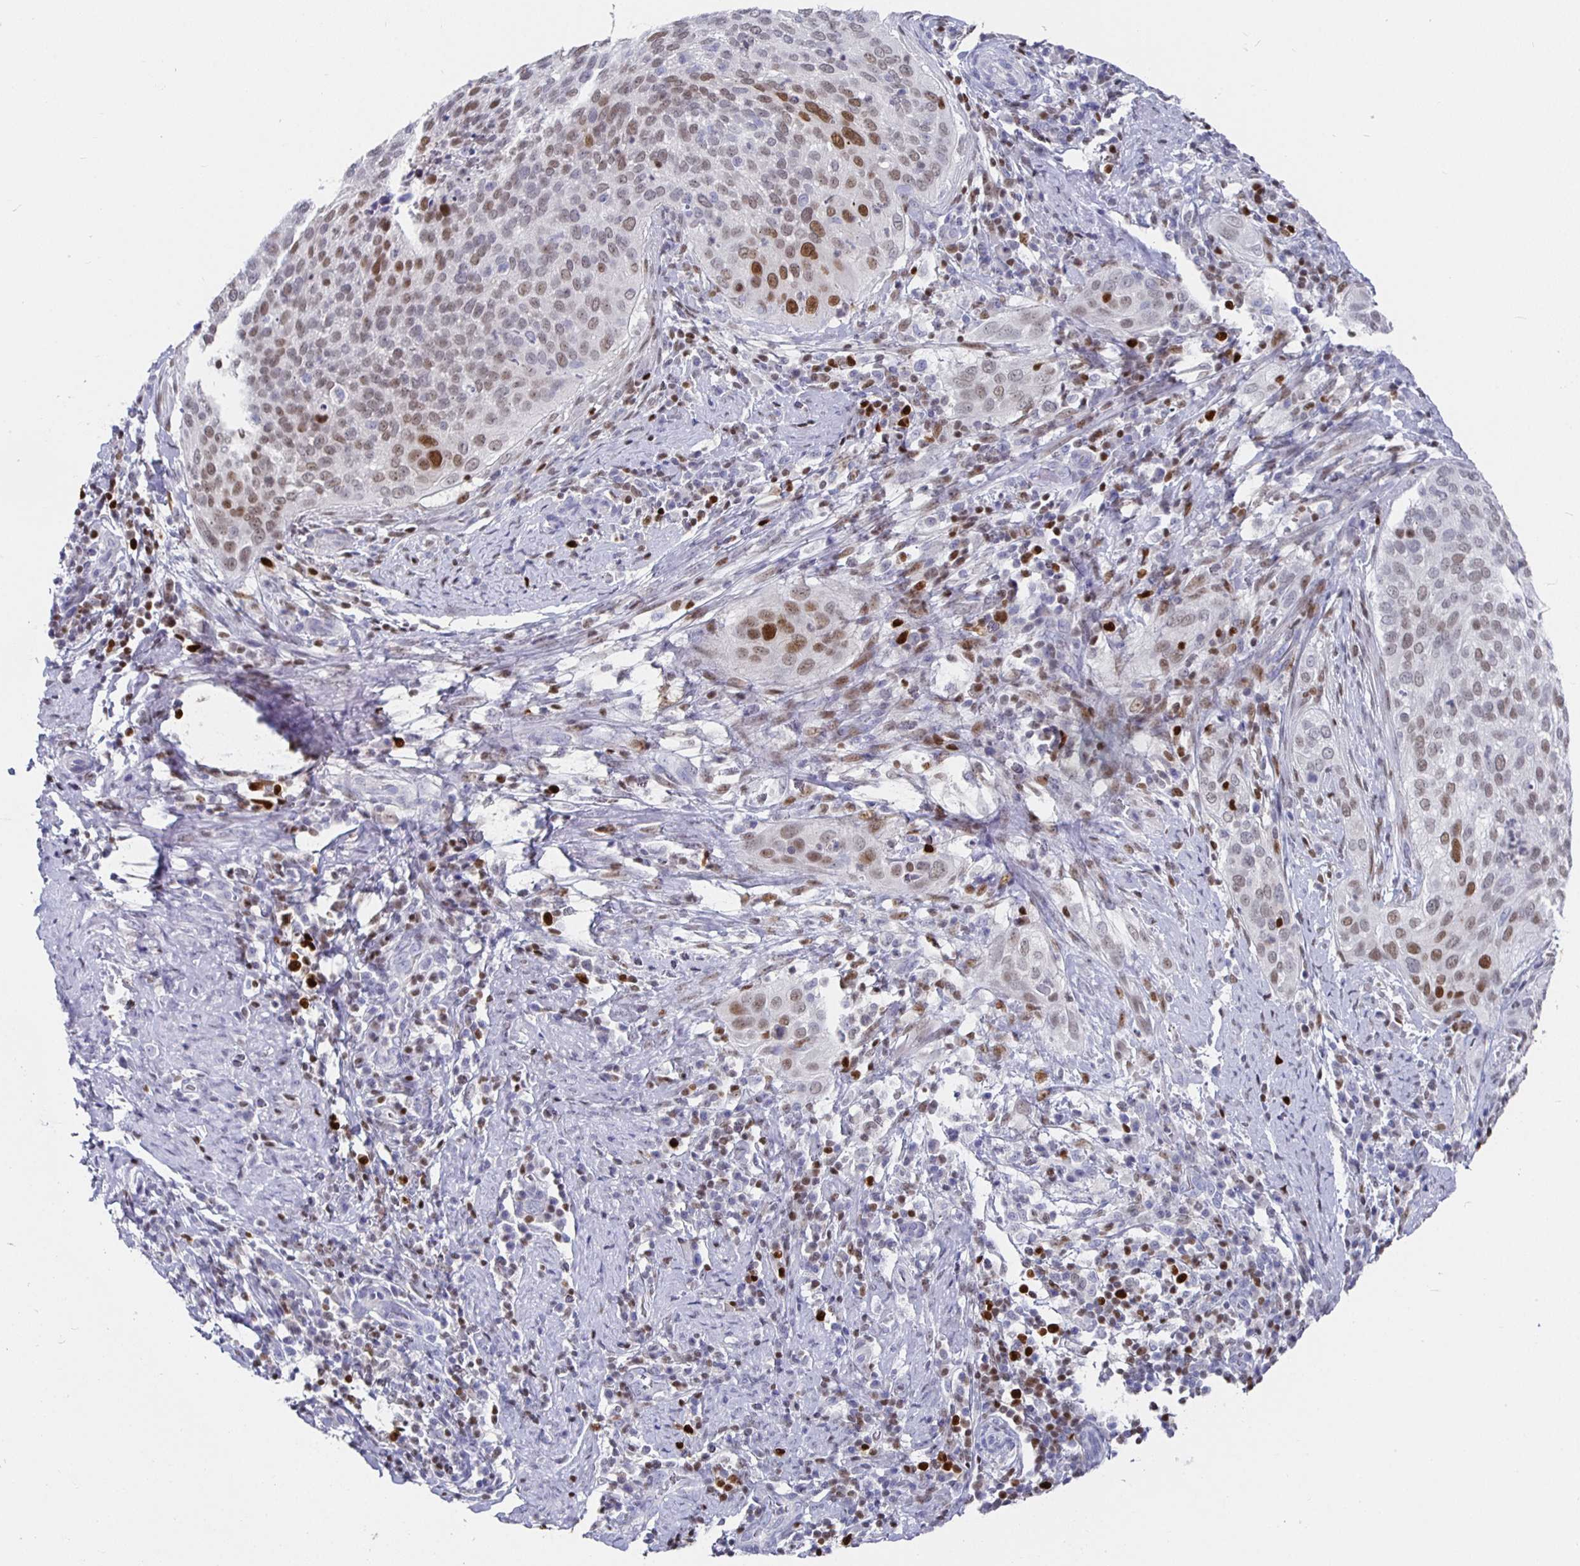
{"staining": {"intensity": "moderate", "quantity": "<25%", "location": "nuclear"}, "tissue": "cervical cancer", "cell_type": "Tumor cells", "image_type": "cancer", "snomed": [{"axis": "morphology", "description": "Squamous cell carcinoma, NOS"}, {"axis": "topography", "description": "Cervix"}], "caption": "A low amount of moderate nuclear staining is present in approximately <25% of tumor cells in squamous cell carcinoma (cervical) tissue.", "gene": "RUNX2", "patient": {"sex": "female", "age": 38}}